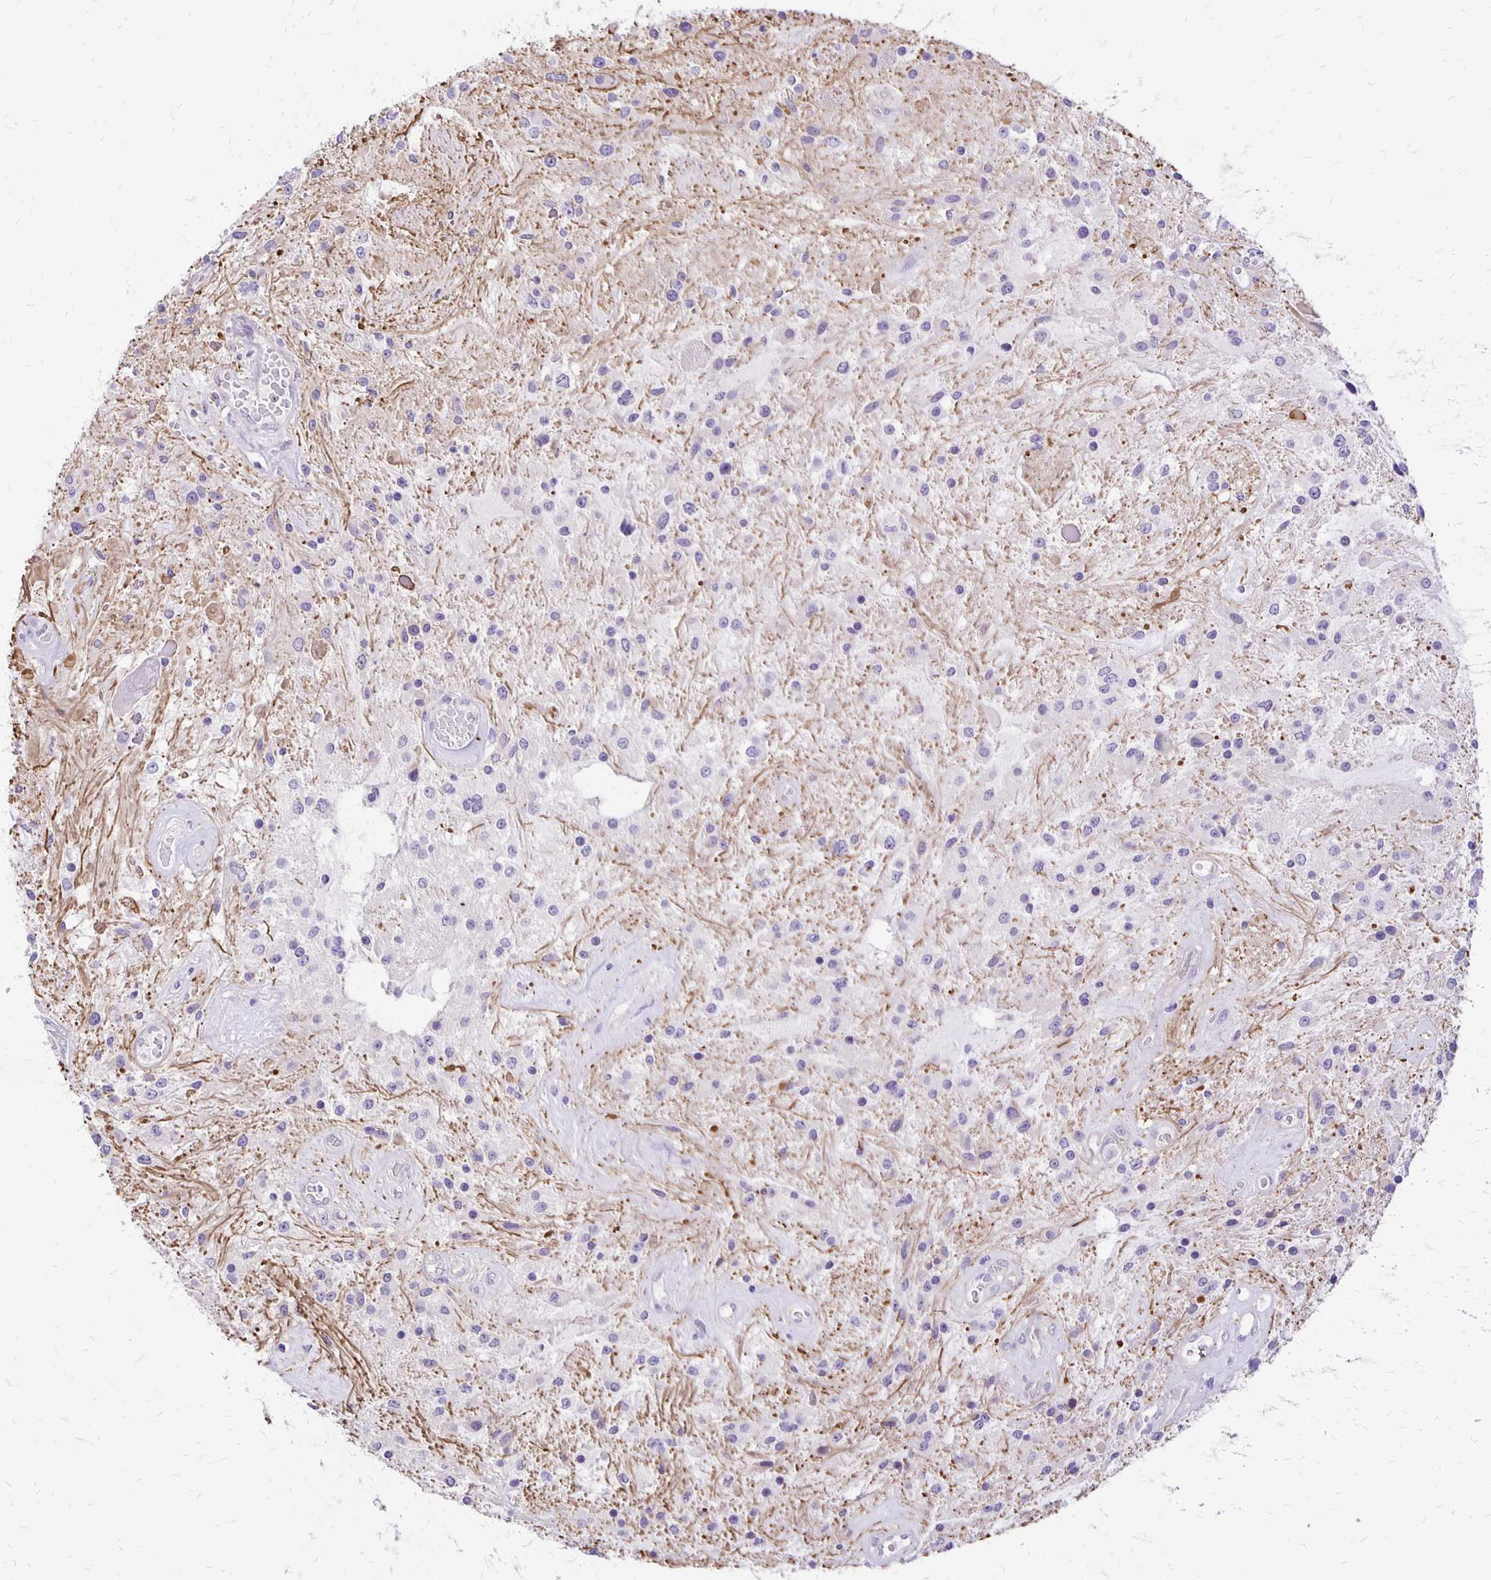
{"staining": {"intensity": "negative", "quantity": "none", "location": "none"}, "tissue": "glioma", "cell_type": "Tumor cells", "image_type": "cancer", "snomed": [{"axis": "morphology", "description": "Glioma, malignant, Low grade"}, {"axis": "topography", "description": "Cerebellum"}], "caption": "Human glioma stained for a protein using immunohistochemistry (IHC) displays no staining in tumor cells.", "gene": "ANKRD45", "patient": {"sex": "female", "age": 14}}